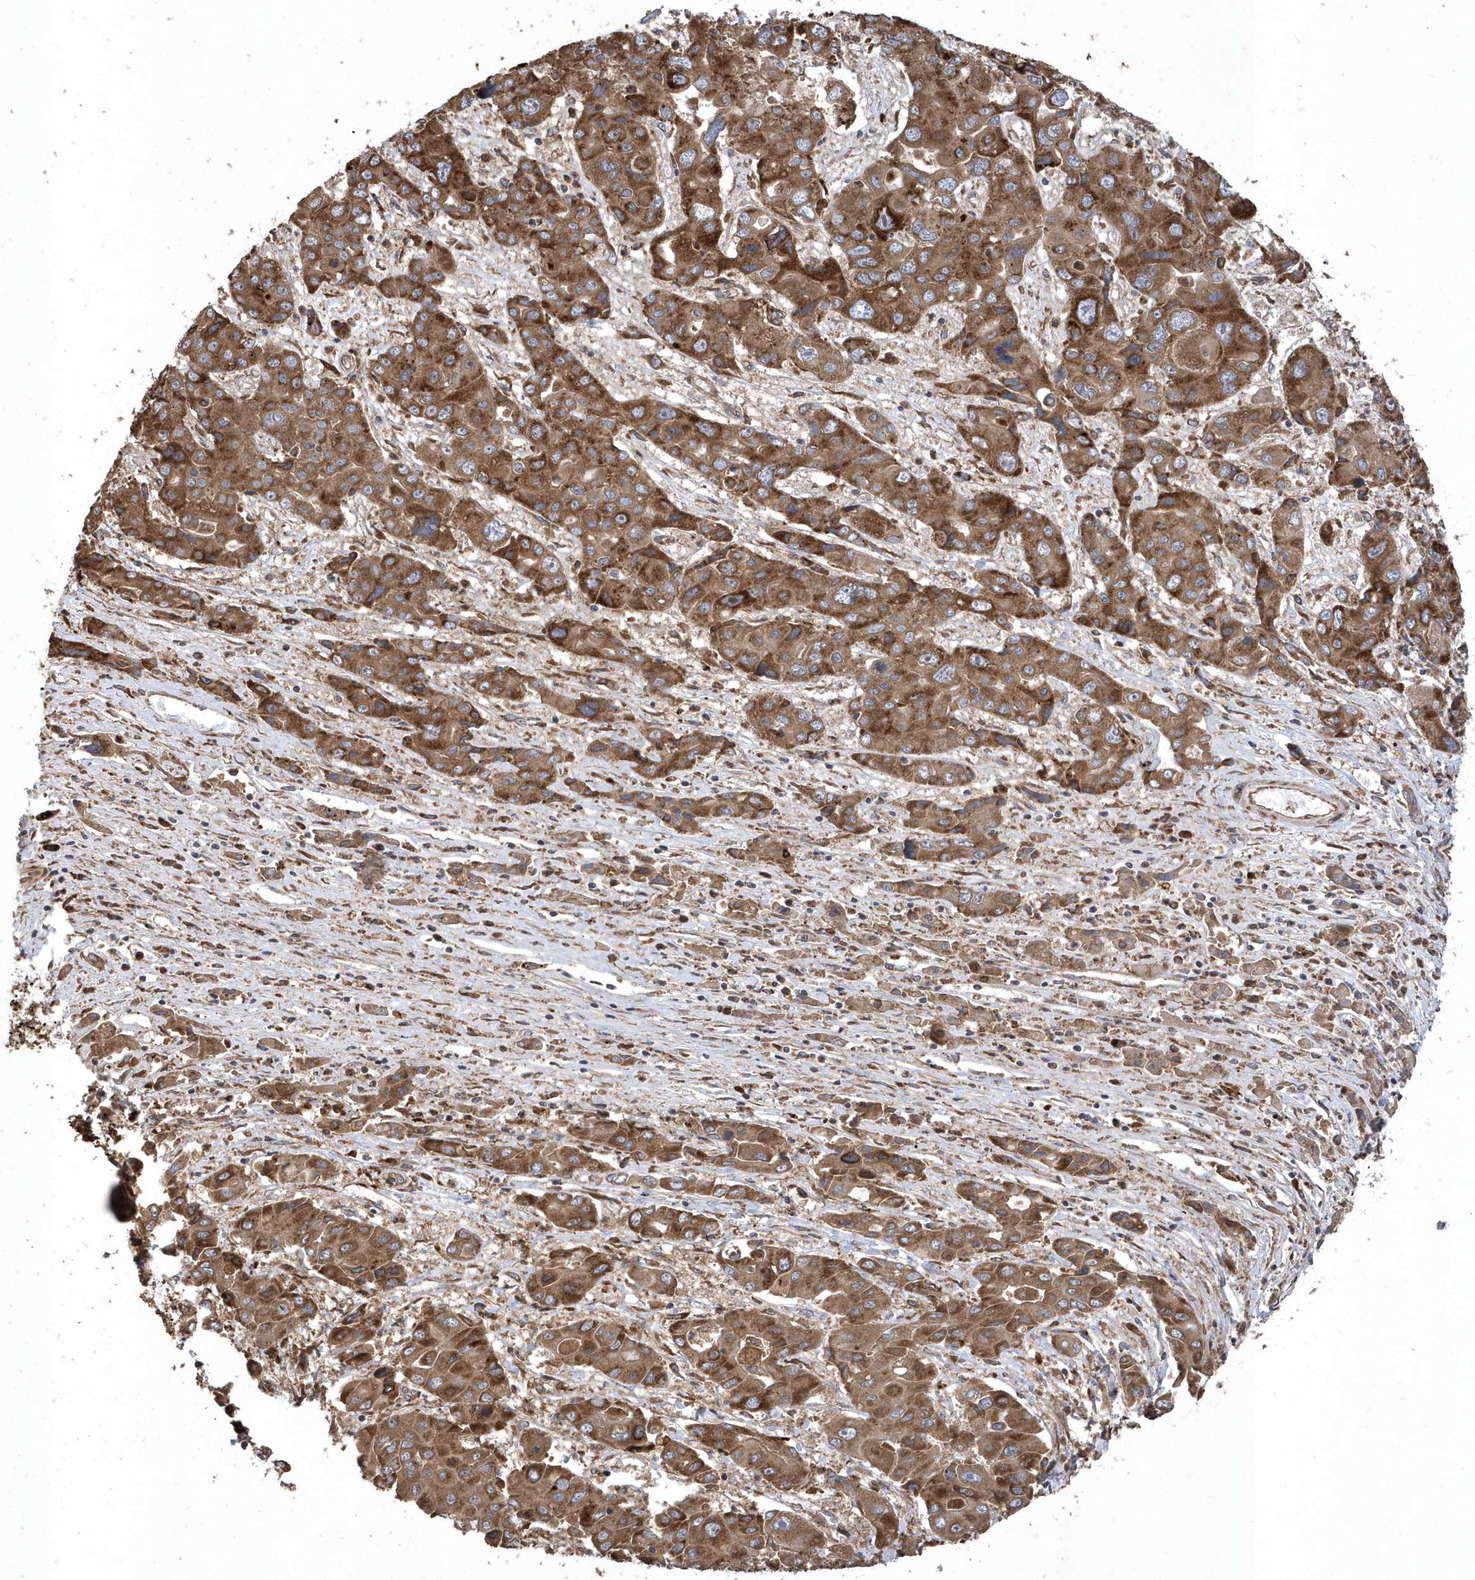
{"staining": {"intensity": "strong", "quantity": ">75%", "location": "cytoplasmic/membranous"}, "tissue": "liver cancer", "cell_type": "Tumor cells", "image_type": "cancer", "snomed": [{"axis": "morphology", "description": "Cholangiocarcinoma"}, {"axis": "topography", "description": "Liver"}], "caption": "Protein staining displays strong cytoplasmic/membranous positivity in approximately >75% of tumor cells in liver cholangiocarcinoma.", "gene": "WASHC5", "patient": {"sex": "male", "age": 67}}